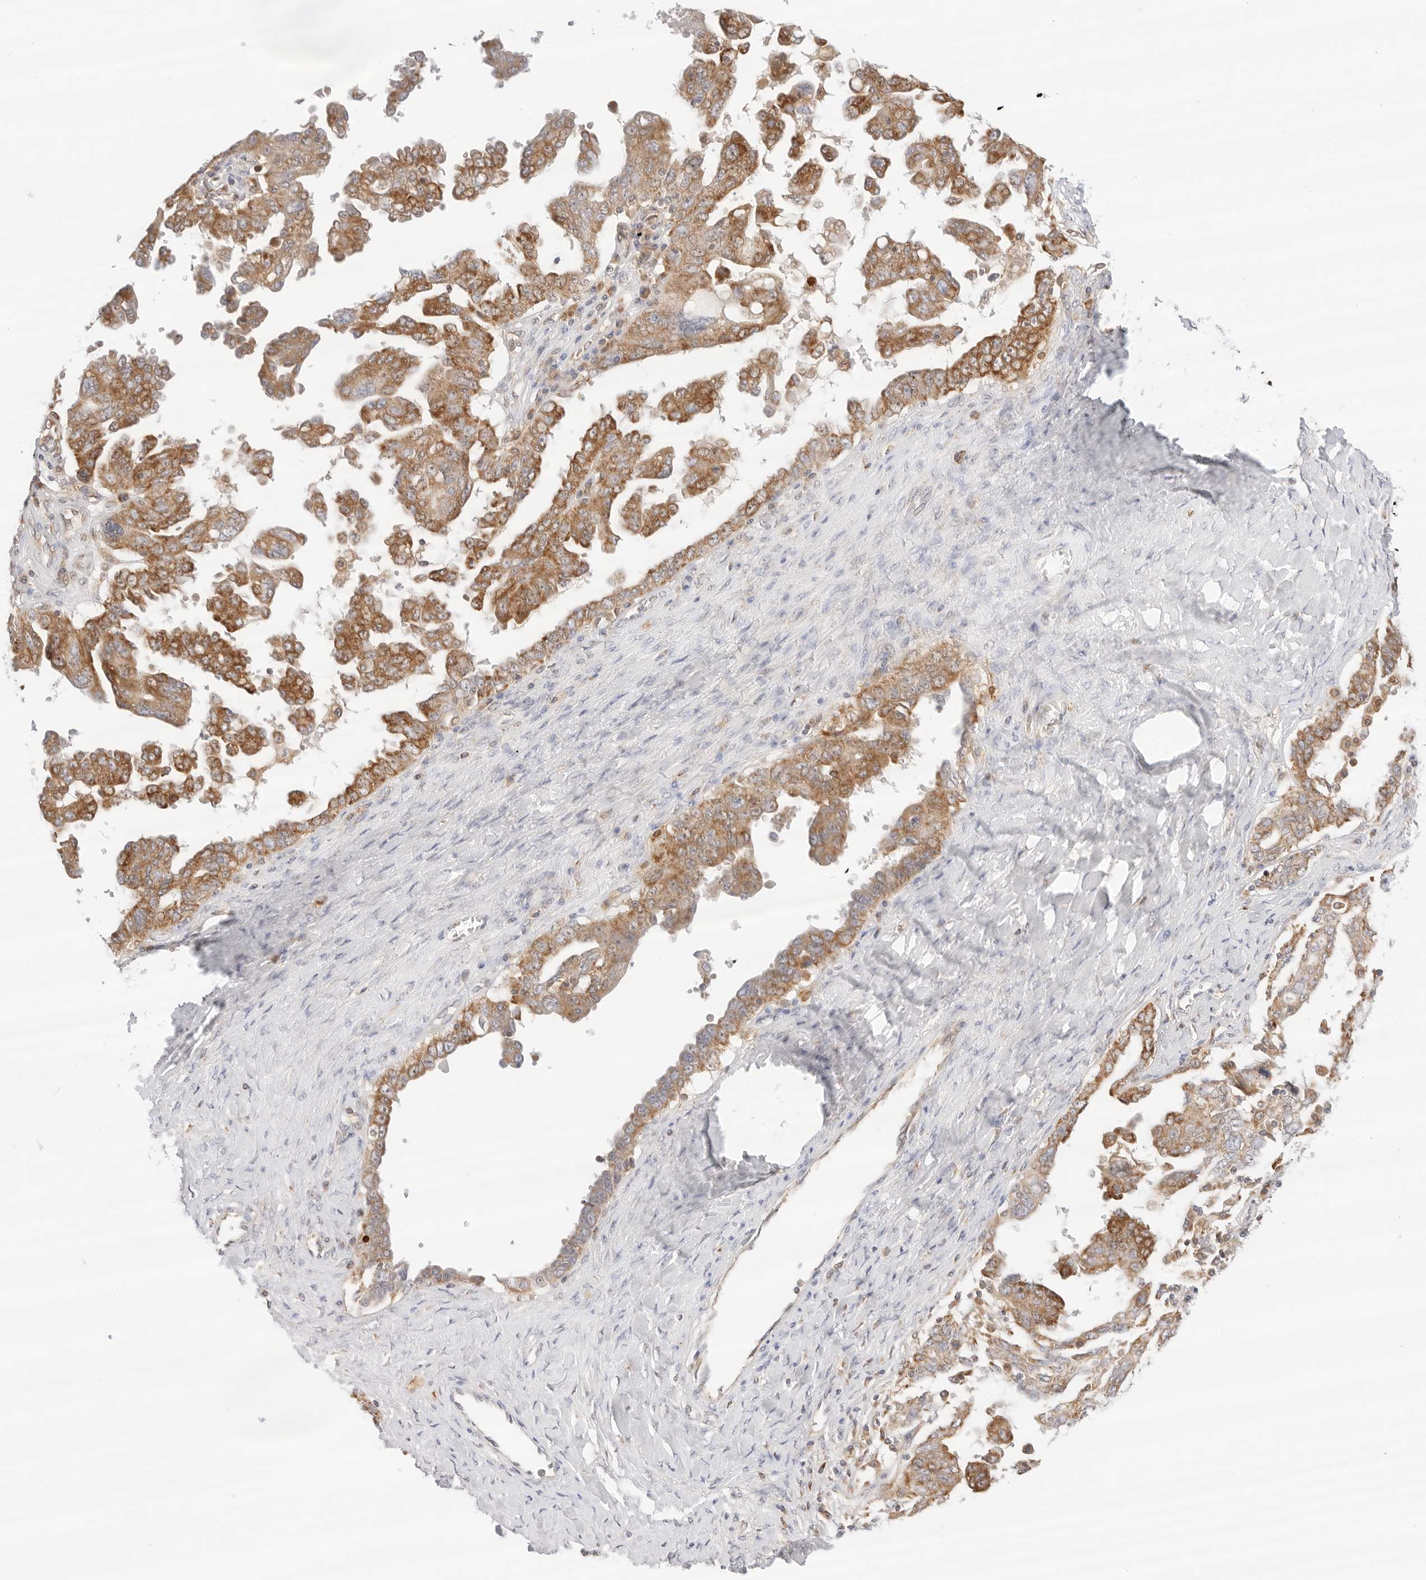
{"staining": {"intensity": "moderate", "quantity": ">75%", "location": "cytoplasmic/membranous"}, "tissue": "ovarian cancer", "cell_type": "Tumor cells", "image_type": "cancer", "snomed": [{"axis": "morphology", "description": "Carcinoma, endometroid"}, {"axis": "topography", "description": "Ovary"}], "caption": "High-magnification brightfield microscopy of ovarian cancer (endometroid carcinoma) stained with DAB (3,3'-diaminobenzidine) (brown) and counterstained with hematoxylin (blue). tumor cells exhibit moderate cytoplasmic/membranous expression is seen in approximately>75% of cells. (DAB (3,3'-diaminobenzidine) IHC with brightfield microscopy, high magnification).", "gene": "ERO1B", "patient": {"sex": "female", "age": 62}}